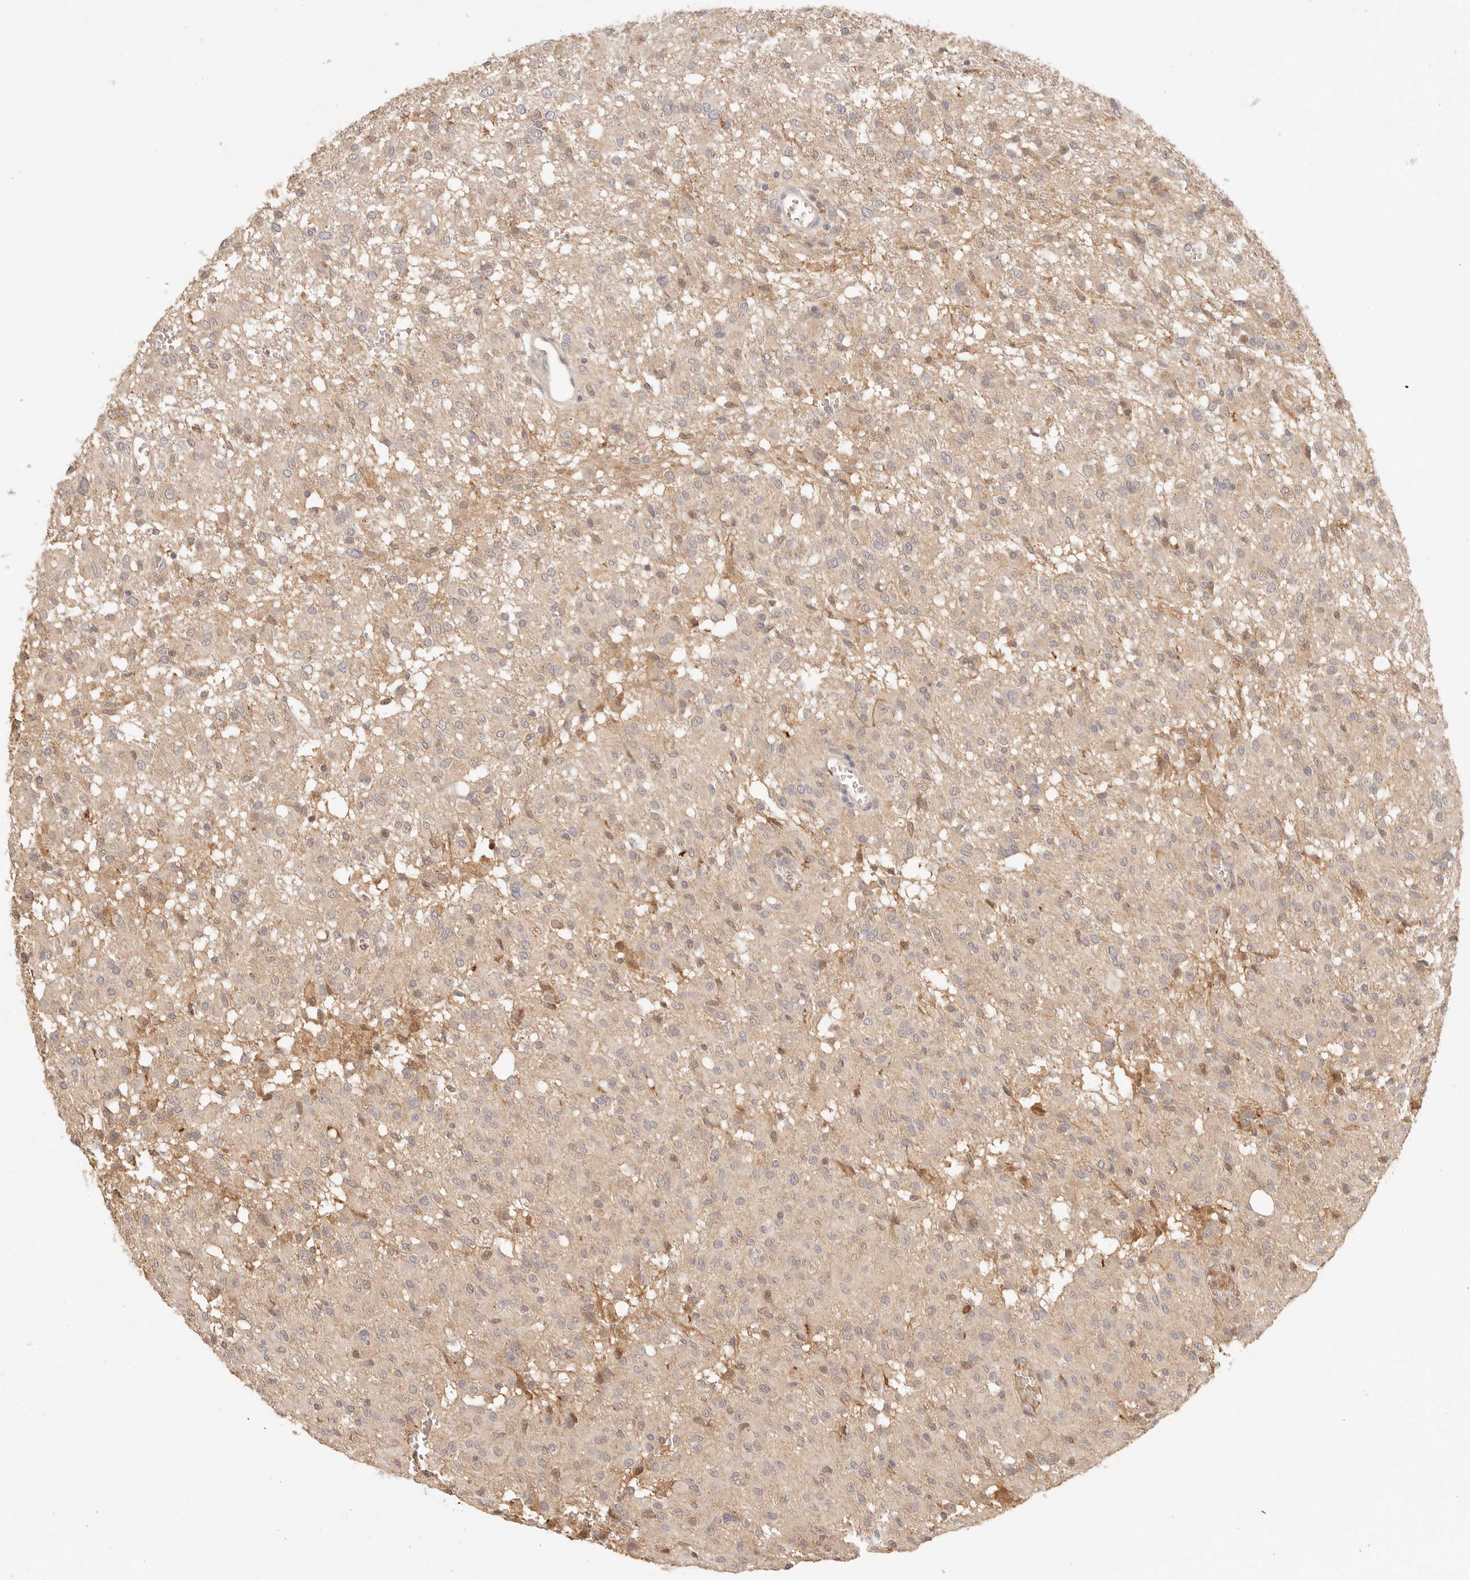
{"staining": {"intensity": "weak", "quantity": "25%-75%", "location": "cytoplasmic/membranous"}, "tissue": "glioma", "cell_type": "Tumor cells", "image_type": "cancer", "snomed": [{"axis": "morphology", "description": "Glioma, malignant, High grade"}, {"axis": "topography", "description": "Brain"}], "caption": "Protein staining shows weak cytoplasmic/membranous expression in about 25%-75% of tumor cells in malignant high-grade glioma.", "gene": "PHLDA3", "patient": {"sex": "female", "age": 59}}